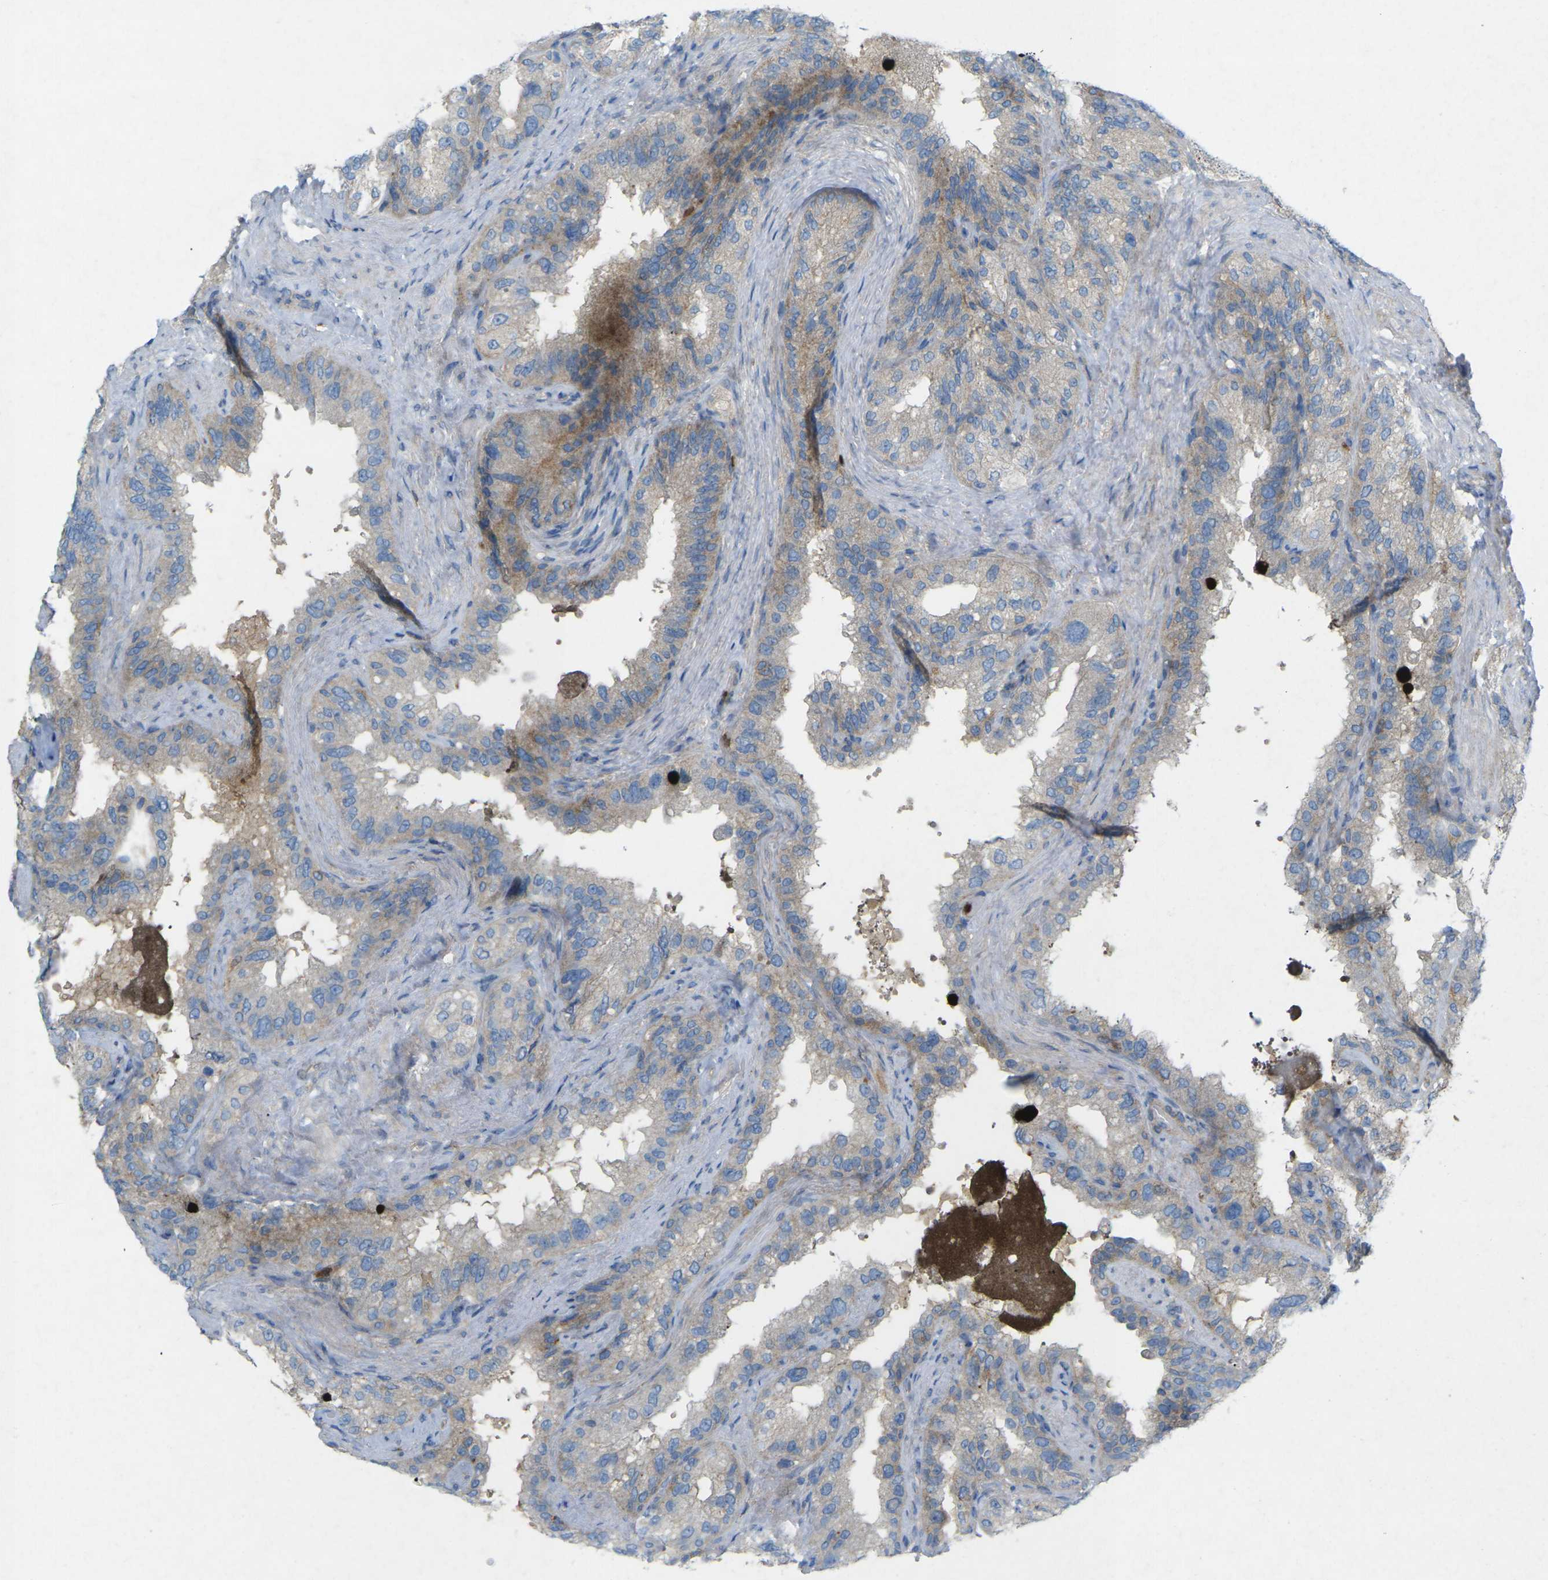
{"staining": {"intensity": "weak", "quantity": "25%-75%", "location": "cytoplasmic/membranous"}, "tissue": "seminal vesicle", "cell_type": "Glandular cells", "image_type": "normal", "snomed": [{"axis": "morphology", "description": "Normal tissue, NOS"}, {"axis": "topography", "description": "Seminal veicle"}], "caption": "Immunohistochemistry histopathology image of unremarkable human seminal vesicle stained for a protein (brown), which exhibits low levels of weak cytoplasmic/membranous positivity in approximately 25%-75% of glandular cells.", "gene": "STK11", "patient": {"sex": "male", "age": 68}}